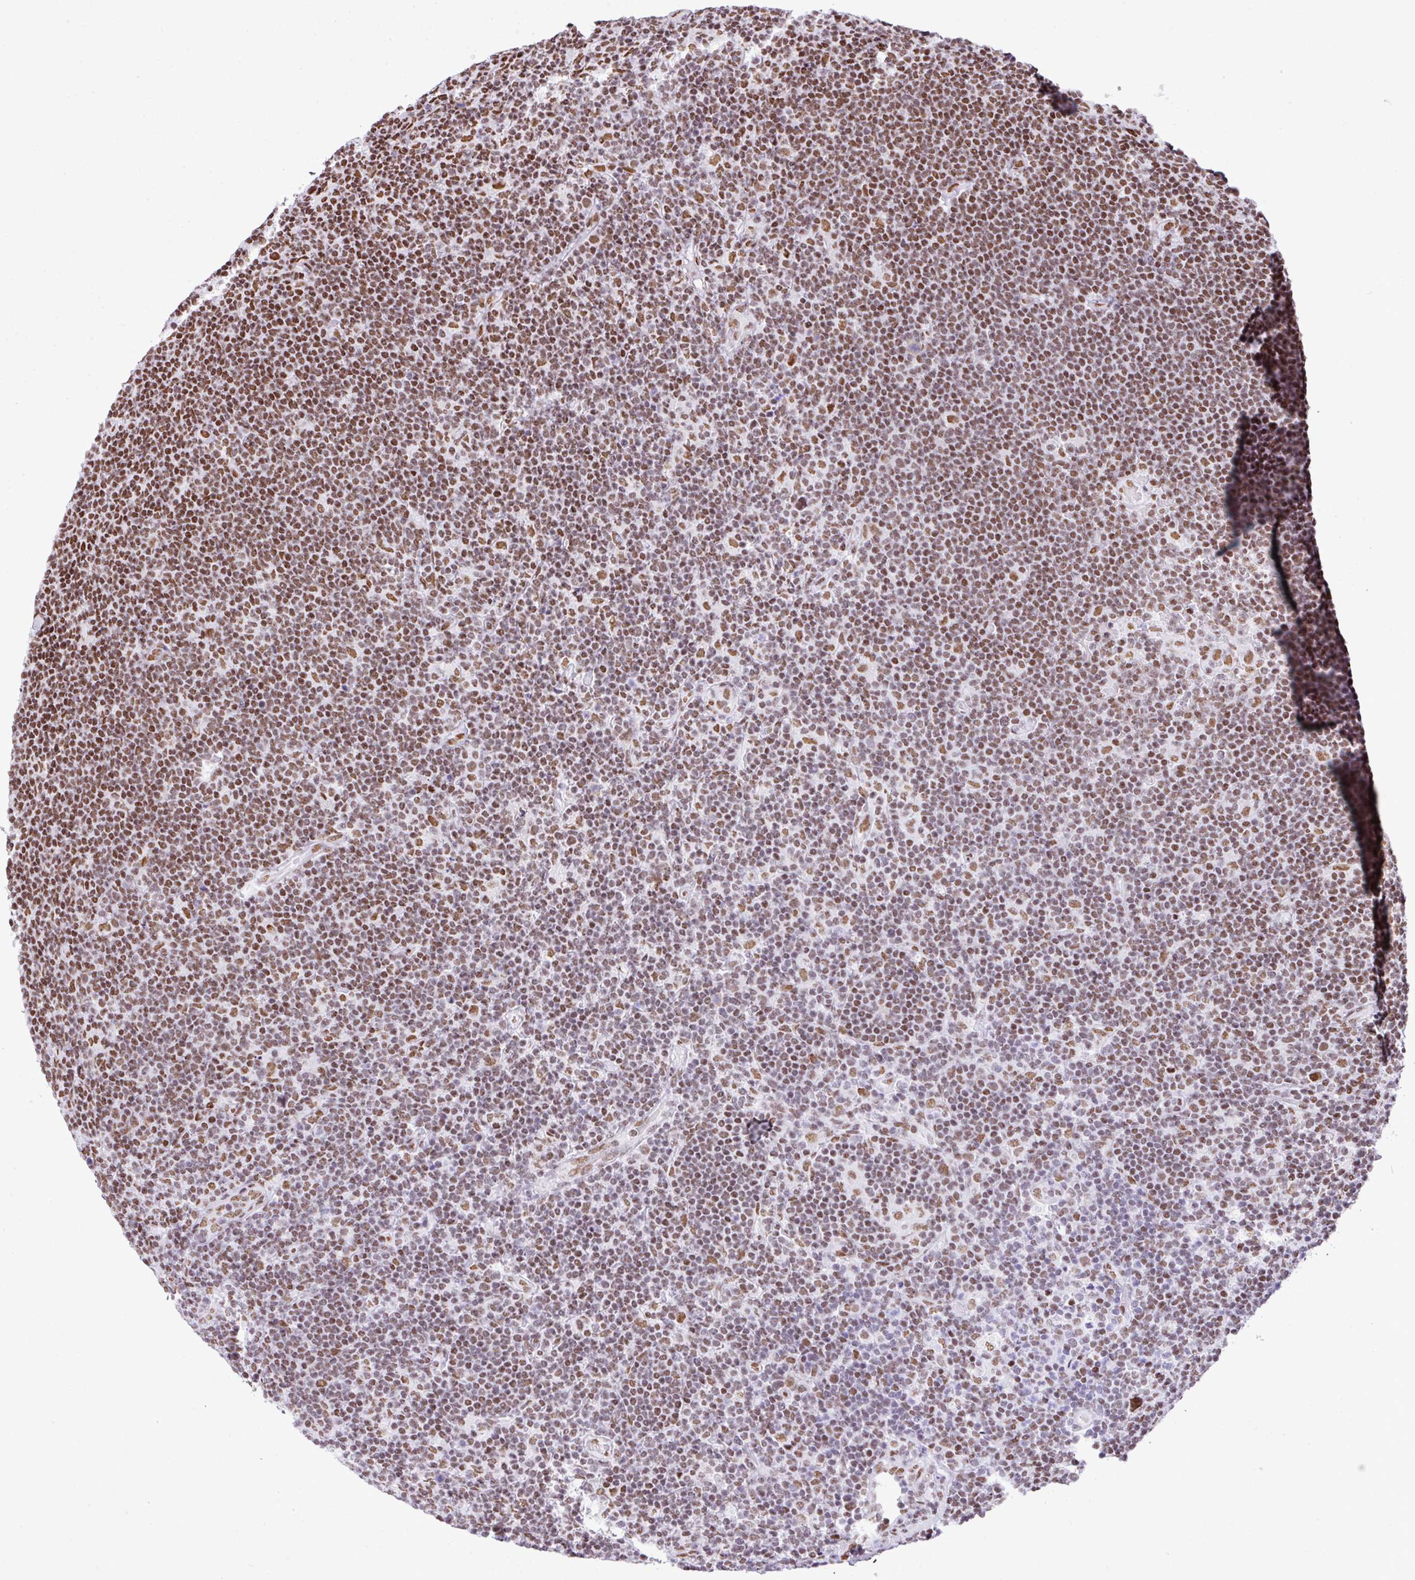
{"staining": {"intensity": "moderate", "quantity": ">75%", "location": "nuclear"}, "tissue": "lymphoma", "cell_type": "Tumor cells", "image_type": "cancer", "snomed": [{"axis": "morphology", "description": "Hodgkin's disease, NOS"}, {"axis": "topography", "description": "Lymph node"}], "caption": "Hodgkin's disease stained with DAB immunohistochemistry shows medium levels of moderate nuclear positivity in about >75% of tumor cells. (DAB (3,3'-diaminobenzidine) IHC with brightfield microscopy, high magnification).", "gene": "RARG", "patient": {"sex": "female", "age": 57}}